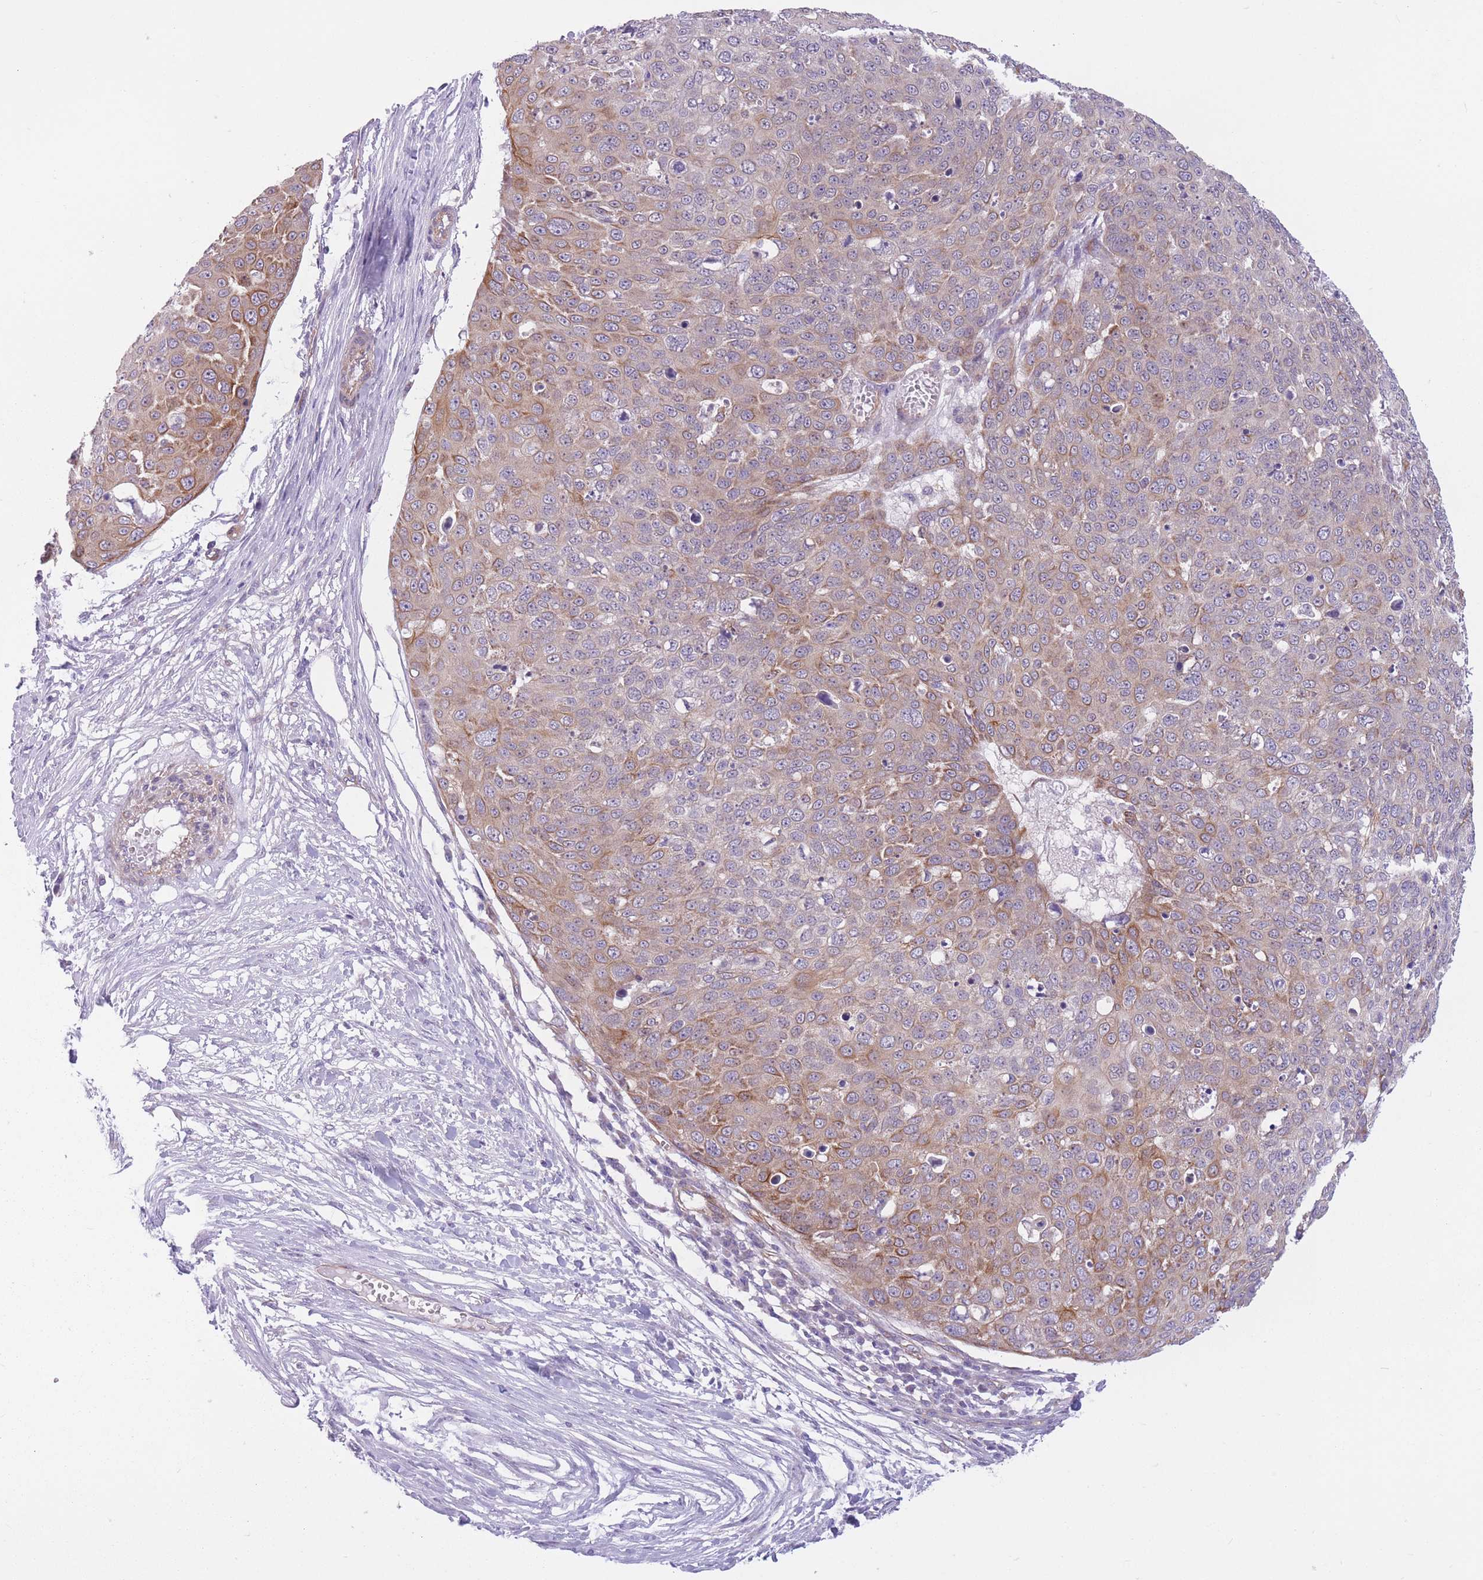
{"staining": {"intensity": "moderate", "quantity": "25%-75%", "location": "cytoplasmic/membranous"}, "tissue": "skin cancer", "cell_type": "Tumor cells", "image_type": "cancer", "snomed": [{"axis": "morphology", "description": "Squamous cell carcinoma, NOS"}, {"axis": "topography", "description": "Skin"}], "caption": "There is medium levels of moderate cytoplasmic/membranous expression in tumor cells of skin cancer (squamous cell carcinoma), as demonstrated by immunohistochemical staining (brown color).", "gene": "SERPINB3", "patient": {"sex": "male", "age": 71}}